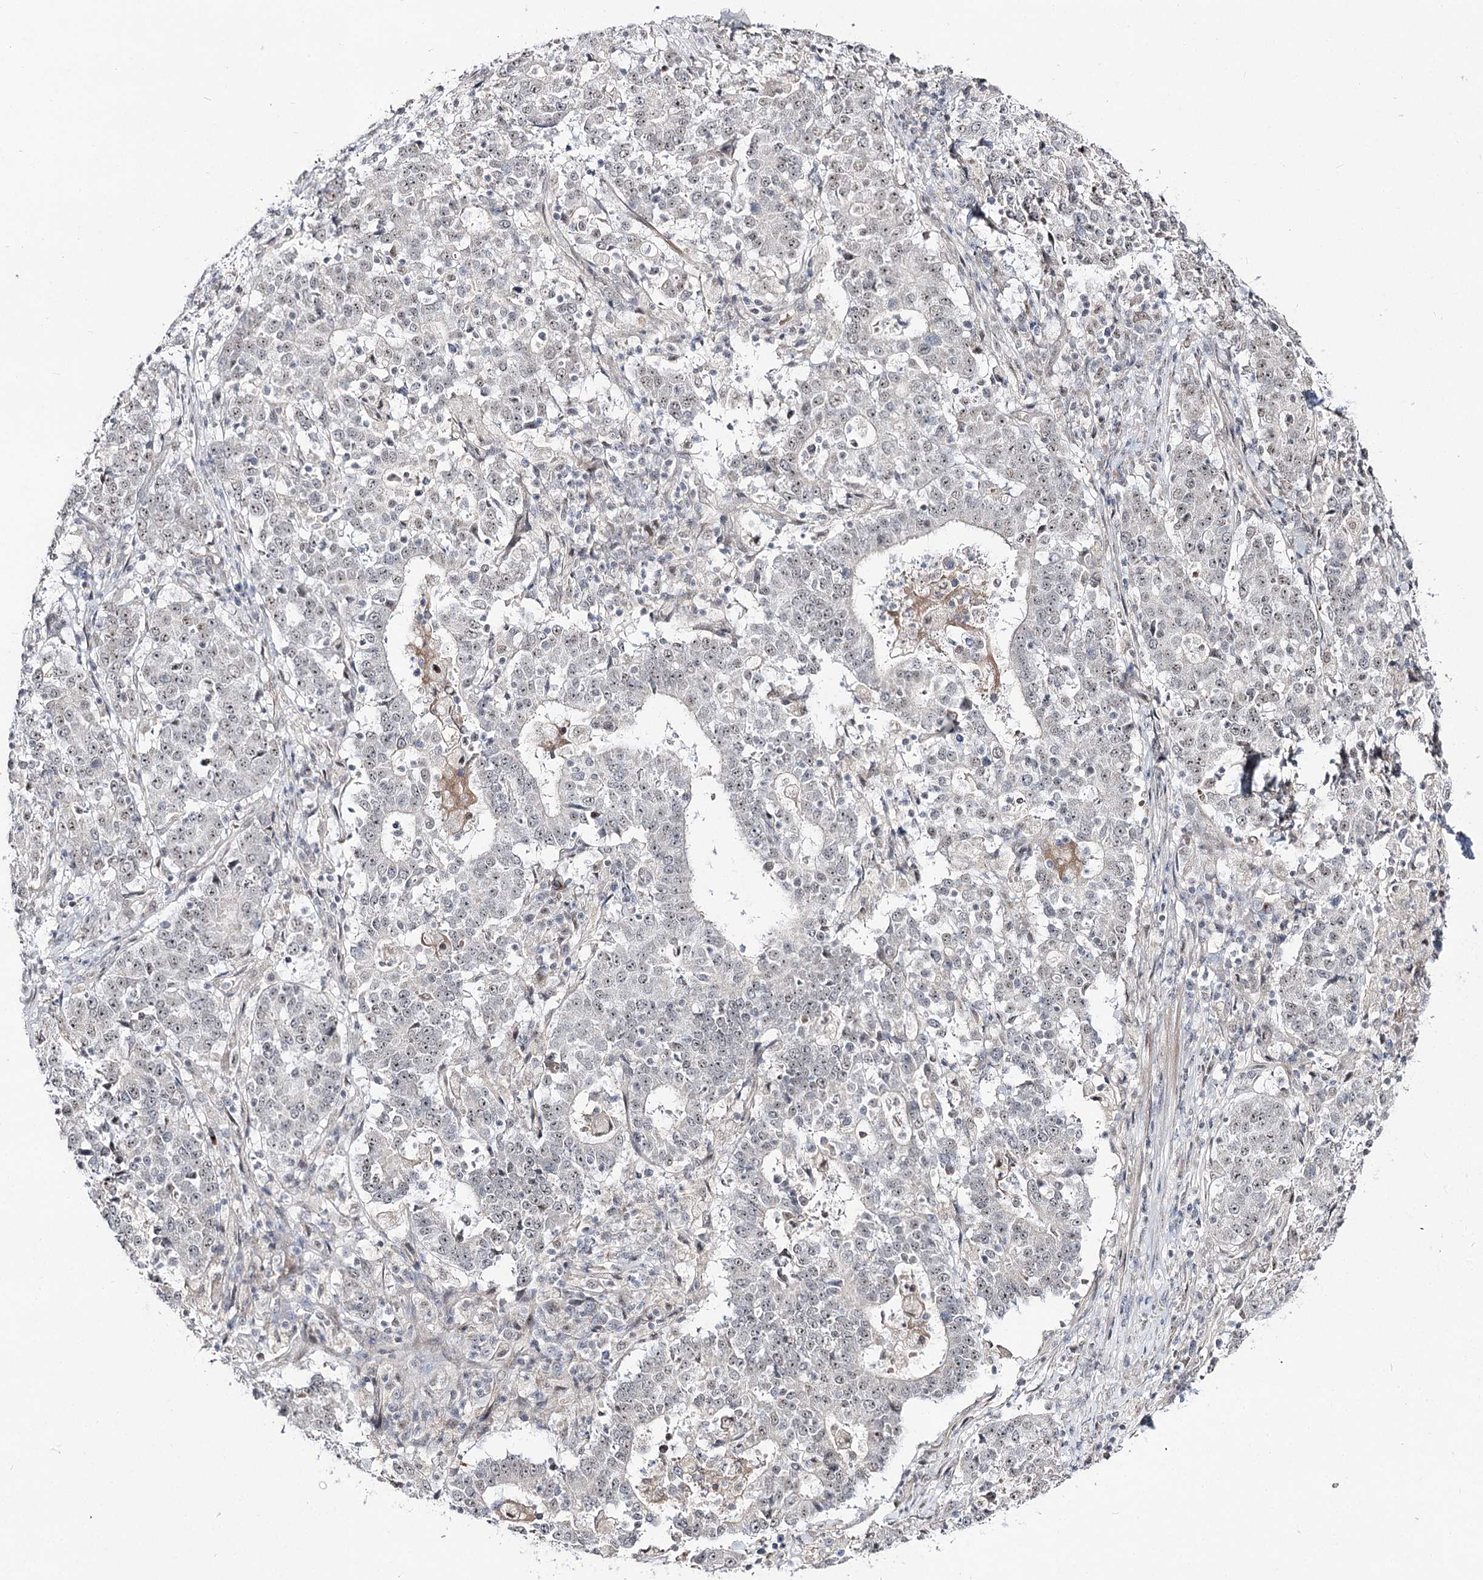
{"staining": {"intensity": "weak", "quantity": "<25%", "location": "nuclear"}, "tissue": "stomach cancer", "cell_type": "Tumor cells", "image_type": "cancer", "snomed": [{"axis": "morphology", "description": "Adenocarcinoma, NOS"}, {"axis": "topography", "description": "Stomach"}], "caption": "Immunohistochemistry of human stomach adenocarcinoma exhibits no positivity in tumor cells. The staining is performed using DAB (3,3'-diaminobenzidine) brown chromogen with nuclei counter-stained in using hematoxylin.", "gene": "RRP9", "patient": {"sex": "male", "age": 59}}